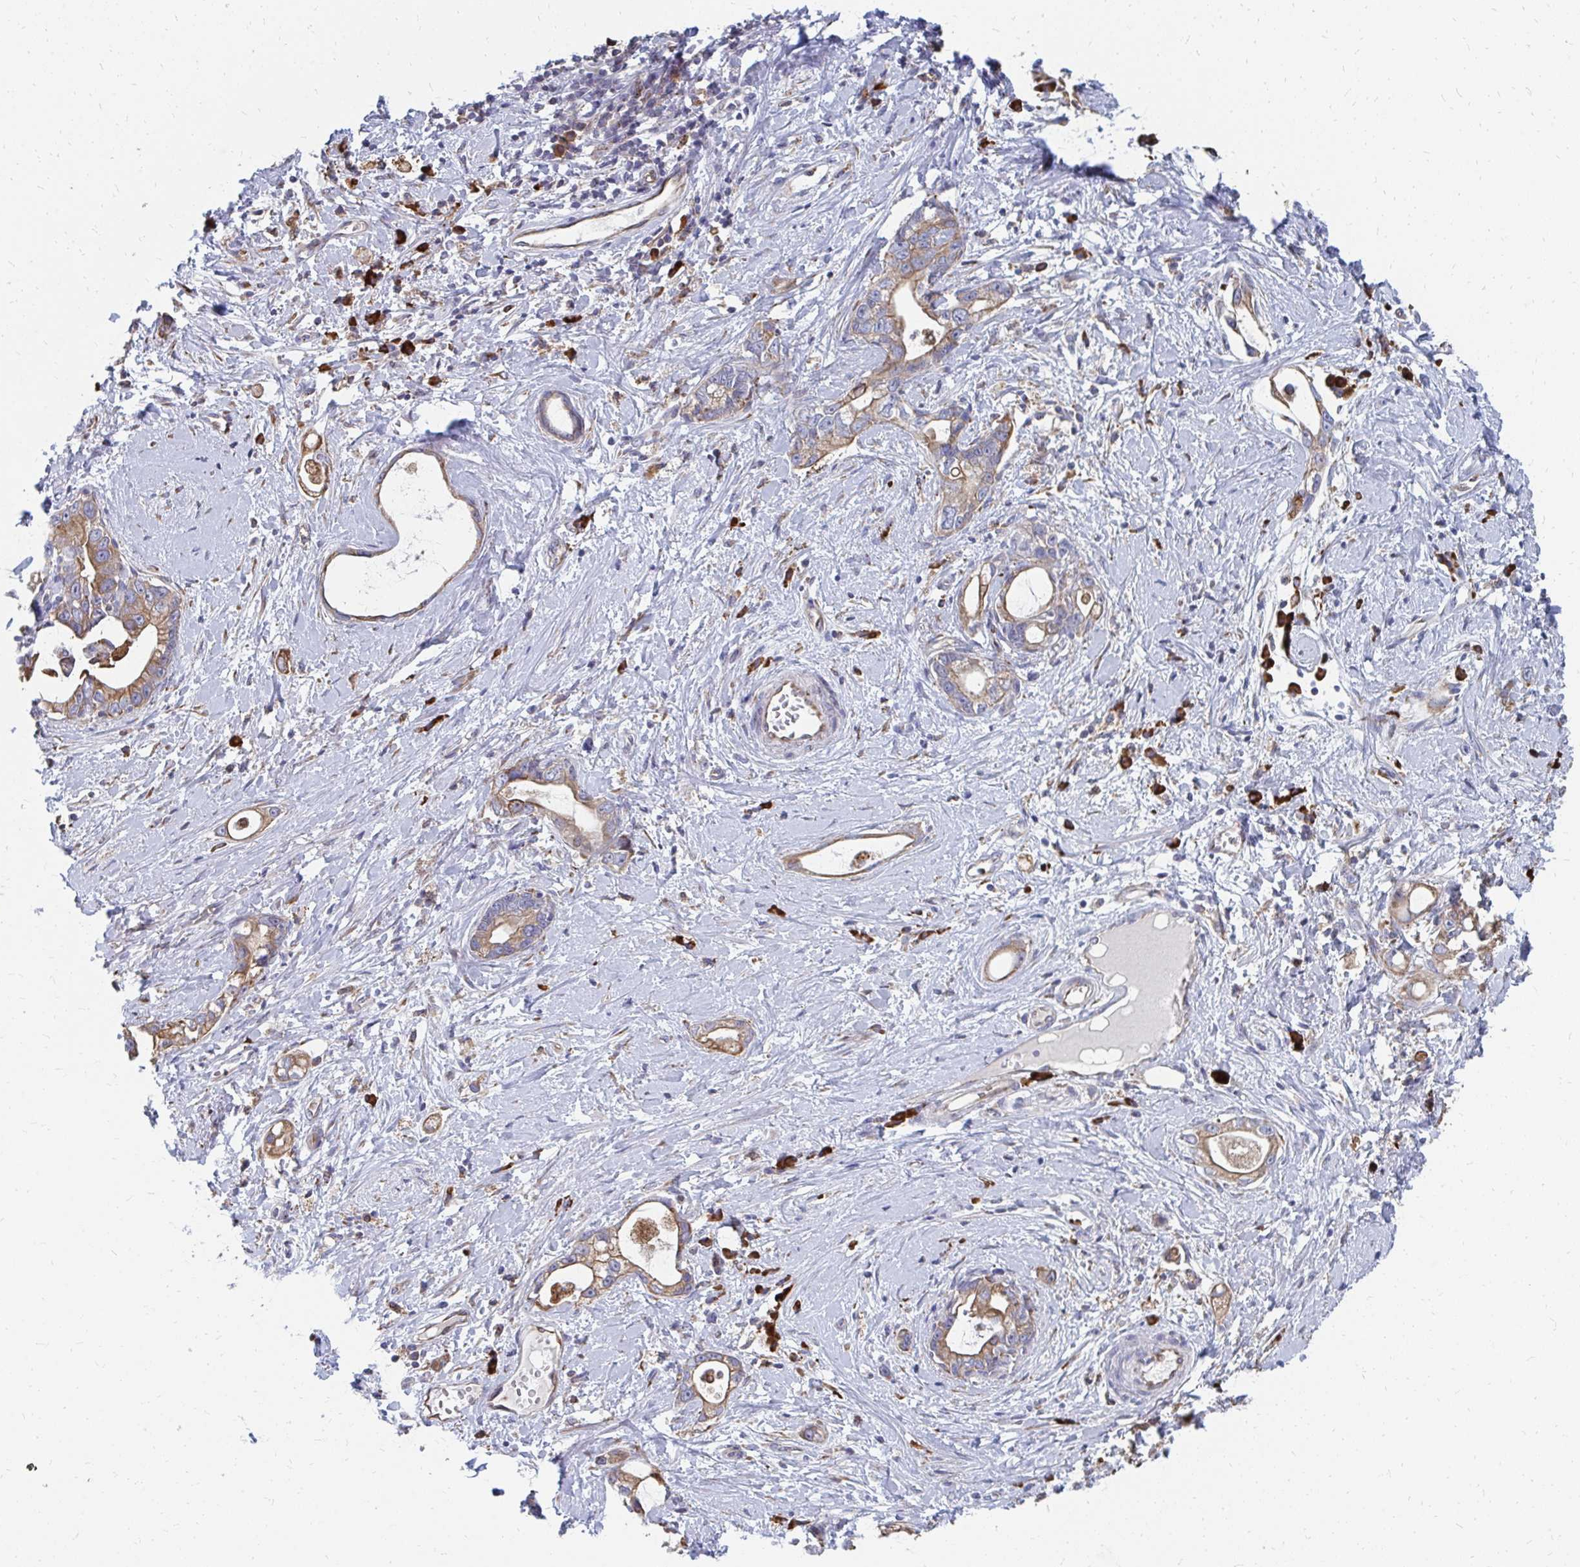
{"staining": {"intensity": "moderate", "quantity": ">75%", "location": "cytoplasmic/membranous"}, "tissue": "stomach cancer", "cell_type": "Tumor cells", "image_type": "cancer", "snomed": [{"axis": "morphology", "description": "Adenocarcinoma, NOS"}, {"axis": "topography", "description": "Stomach"}], "caption": "The immunohistochemical stain shows moderate cytoplasmic/membranous expression in tumor cells of stomach cancer tissue.", "gene": "PPP1R13L", "patient": {"sex": "male", "age": 55}}